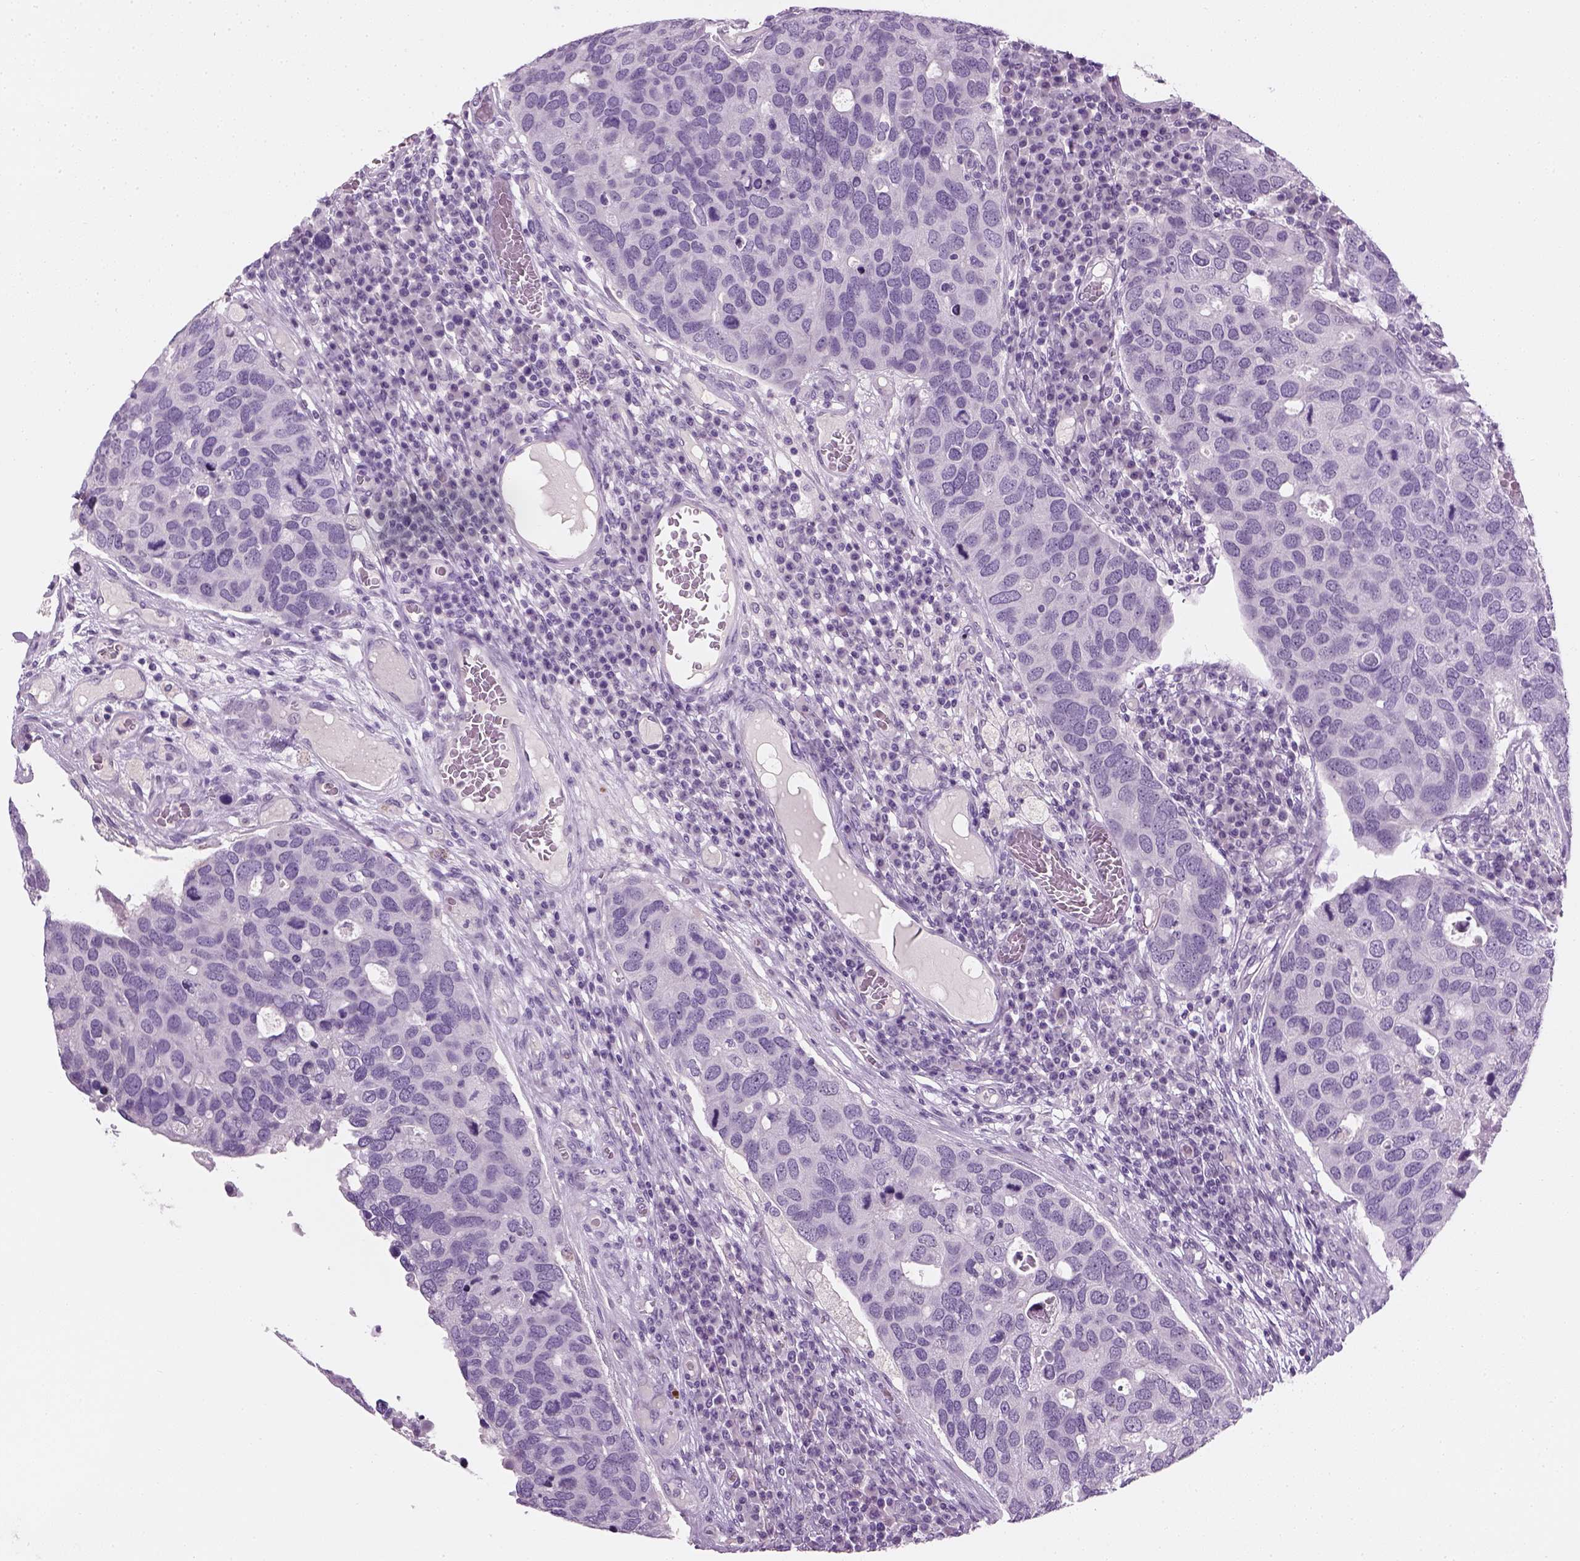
{"staining": {"intensity": "negative", "quantity": "none", "location": "none"}, "tissue": "breast cancer", "cell_type": "Tumor cells", "image_type": "cancer", "snomed": [{"axis": "morphology", "description": "Duct carcinoma"}, {"axis": "topography", "description": "Breast"}], "caption": "DAB (3,3'-diaminobenzidine) immunohistochemical staining of infiltrating ductal carcinoma (breast) reveals no significant expression in tumor cells.", "gene": "TH", "patient": {"sex": "female", "age": 83}}